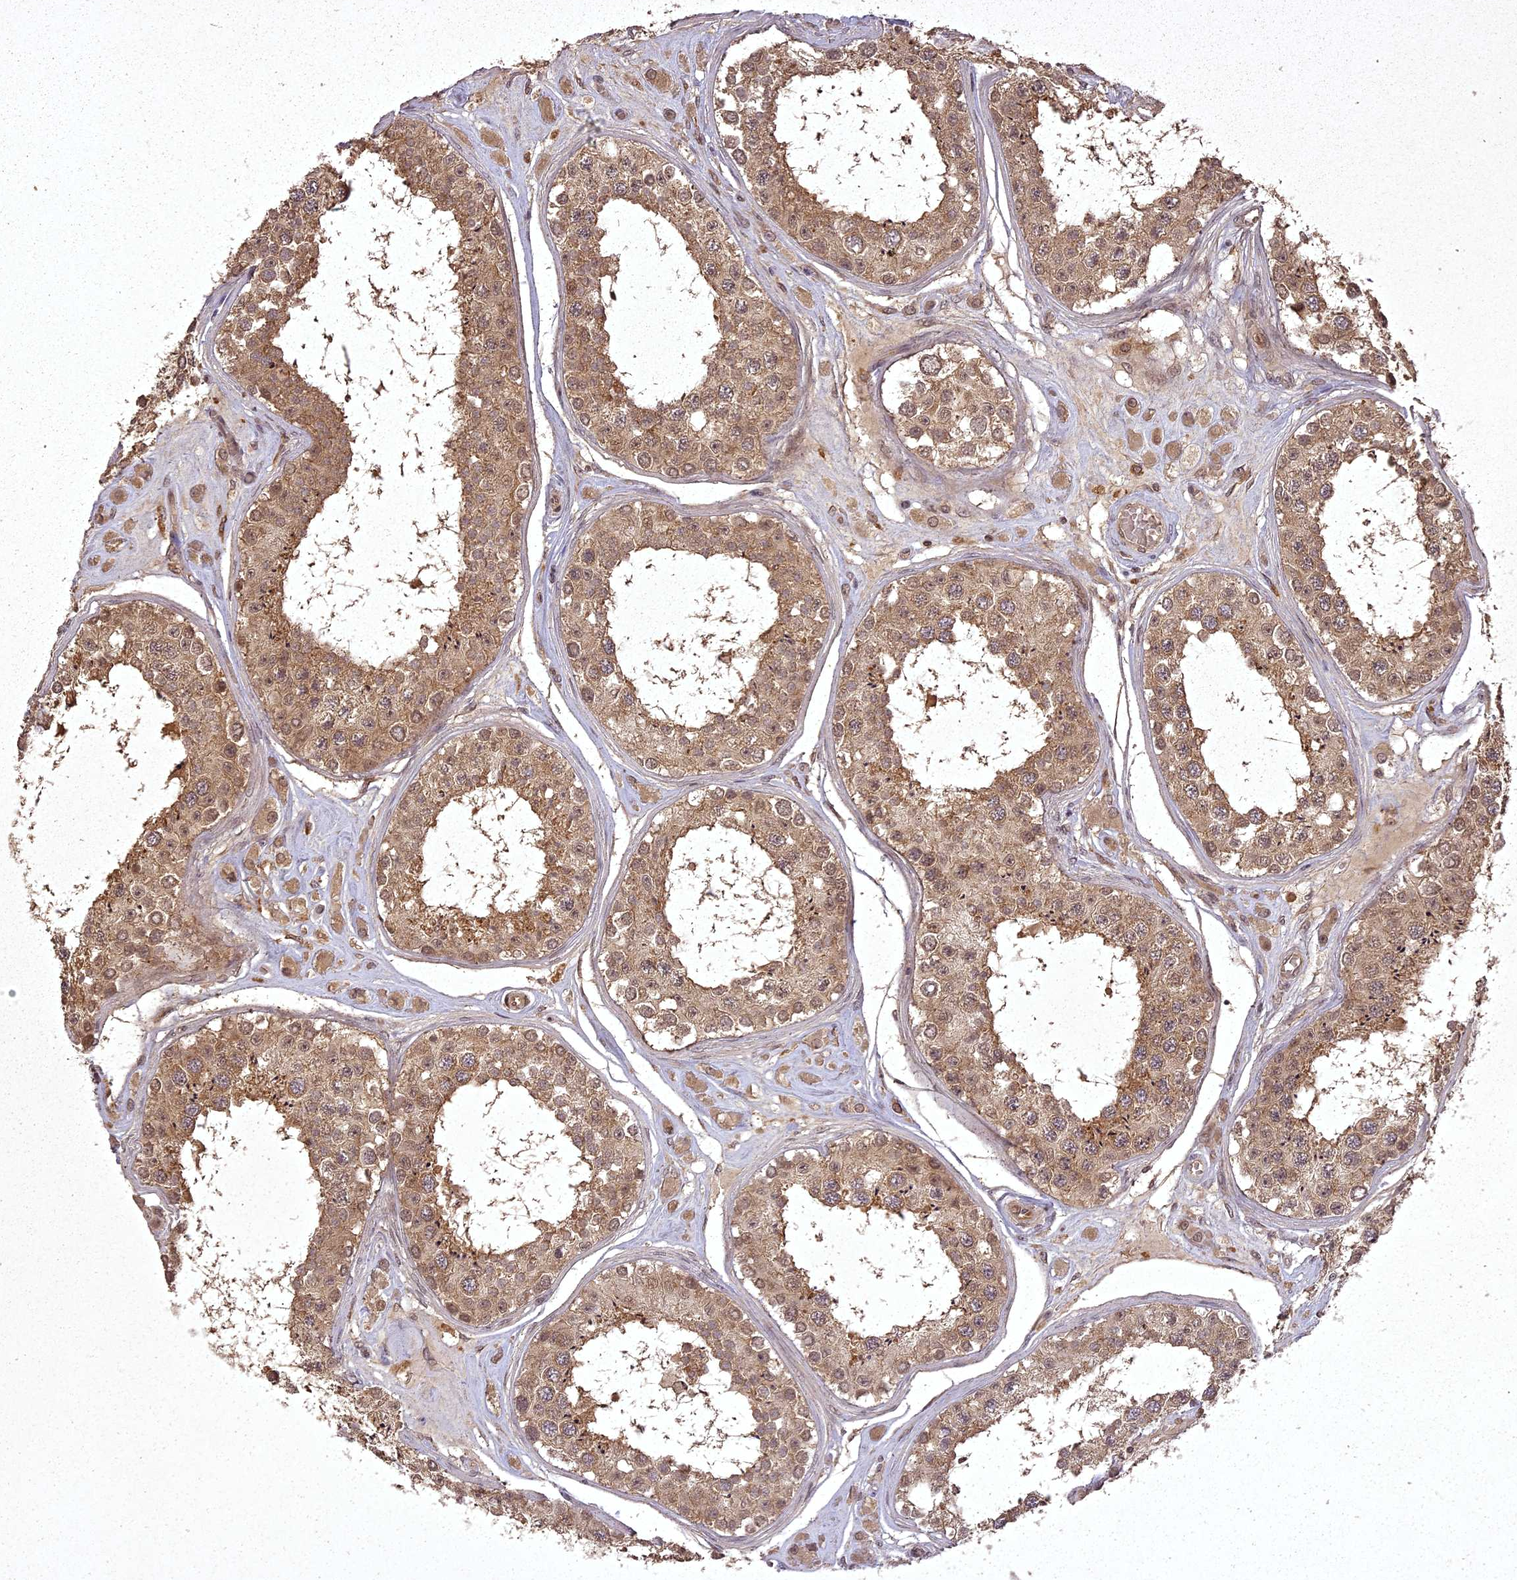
{"staining": {"intensity": "moderate", "quantity": ">75%", "location": "cytoplasmic/membranous"}, "tissue": "testis", "cell_type": "Cells in seminiferous ducts", "image_type": "normal", "snomed": [{"axis": "morphology", "description": "Normal tissue, NOS"}, {"axis": "topography", "description": "Testis"}], "caption": "Immunohistochemical staining of unremarkable human testis reveals >75% levels of moderate cytoplasmic/membranous protein positivity in approximately >75% of cells in seminiferous ducts.", "gene": "ING5", "patient": {"sex": "male", "age": 25}}